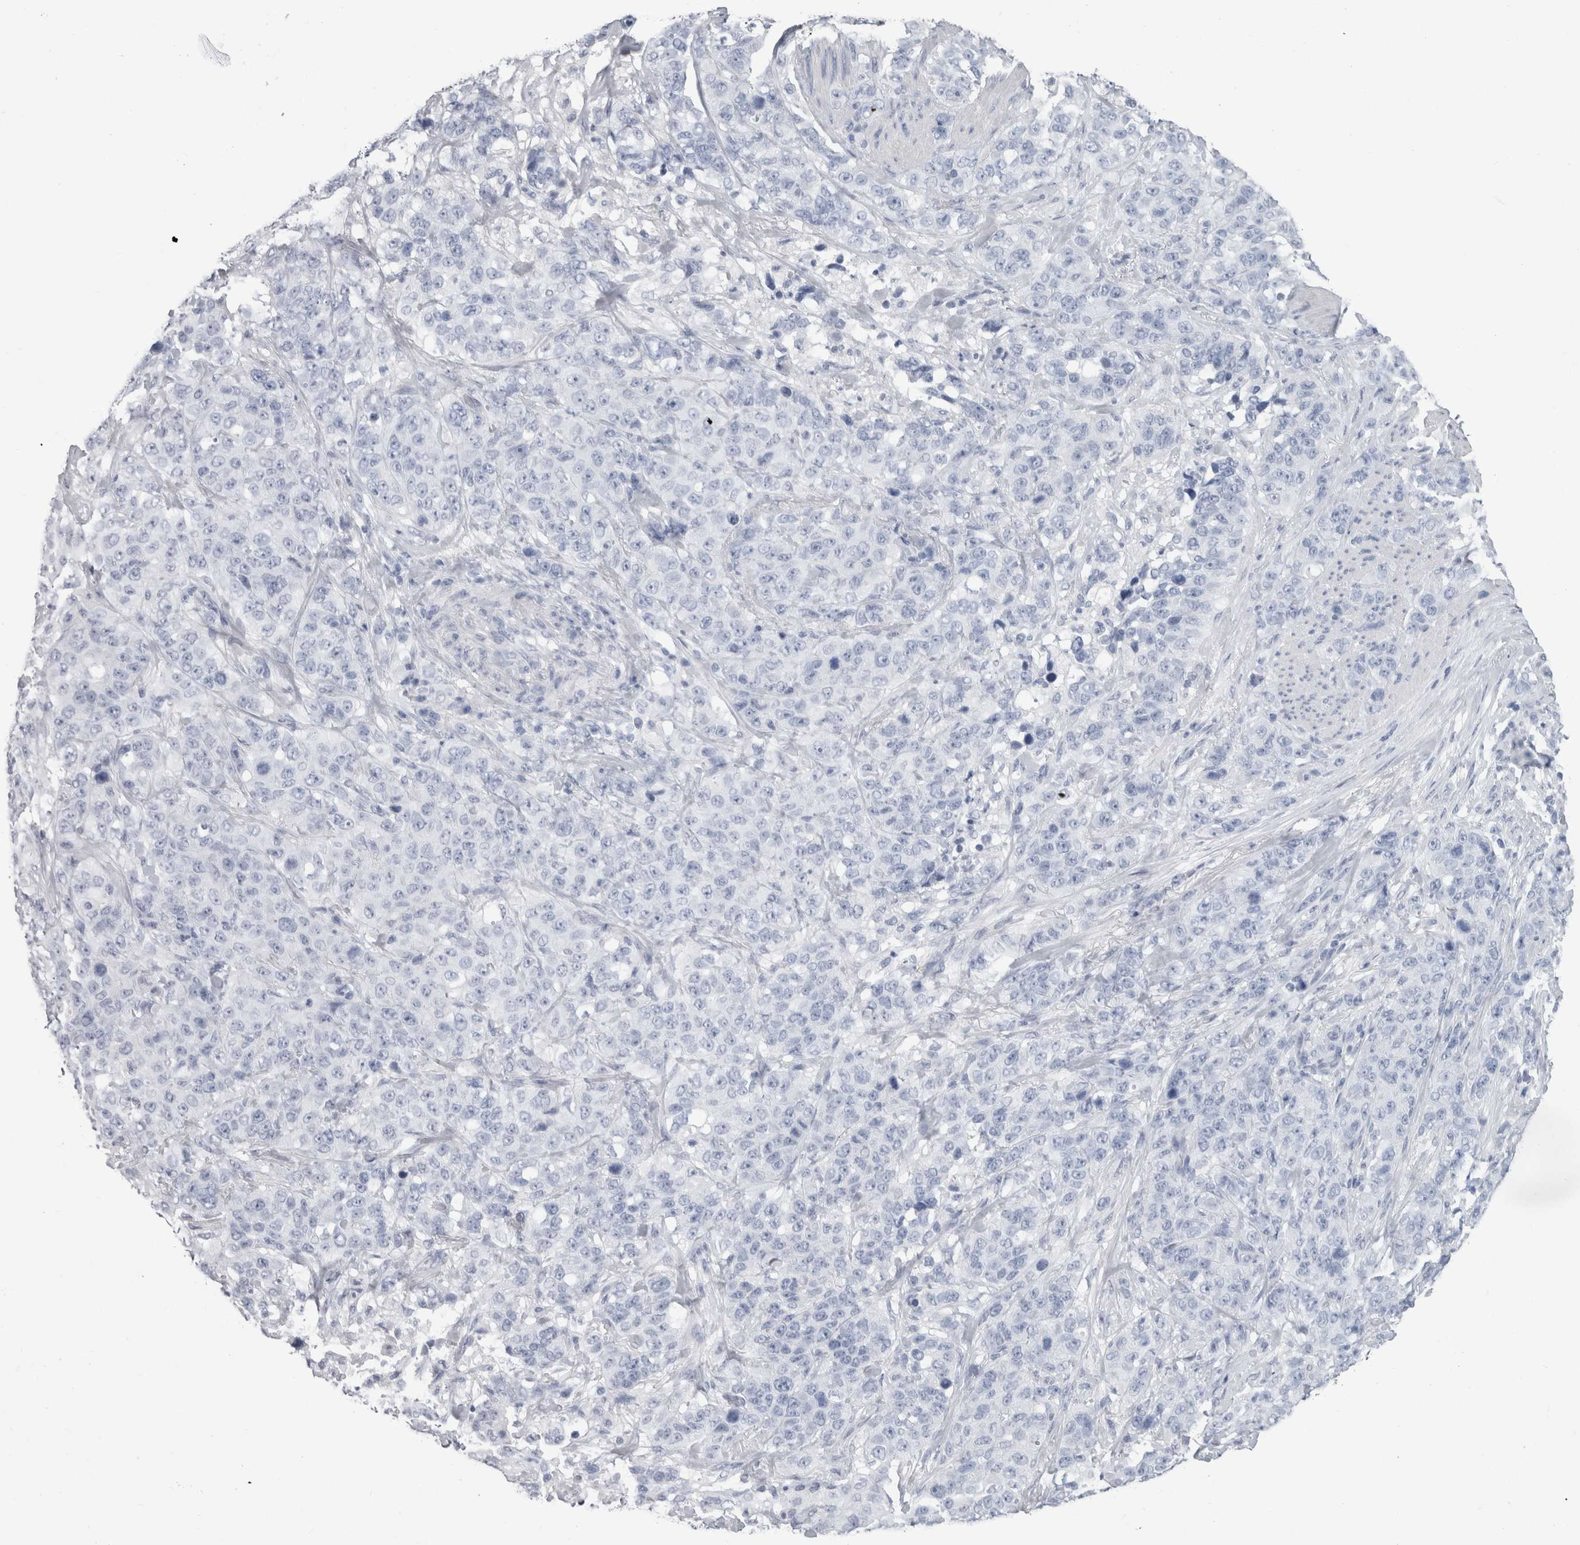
{"staining": {"intensity": "negative", "quantity": "none", "location": "none"}, "tissue": "stomach cancer", "cell_type": "Tumor cells", "image_type": "cancer", "snomed": [{"axis": "morphology", "description": "Adenocarcinoma, NOS"}, {"axis": "topography", "description": "Stomach"}], "caption": "Stomach adenocarcinoma was stained to show a protein in brown. There is no significant staining in tumor cells.", "gene": "PTH", "patient": {"sex": "male", "age": 48}}